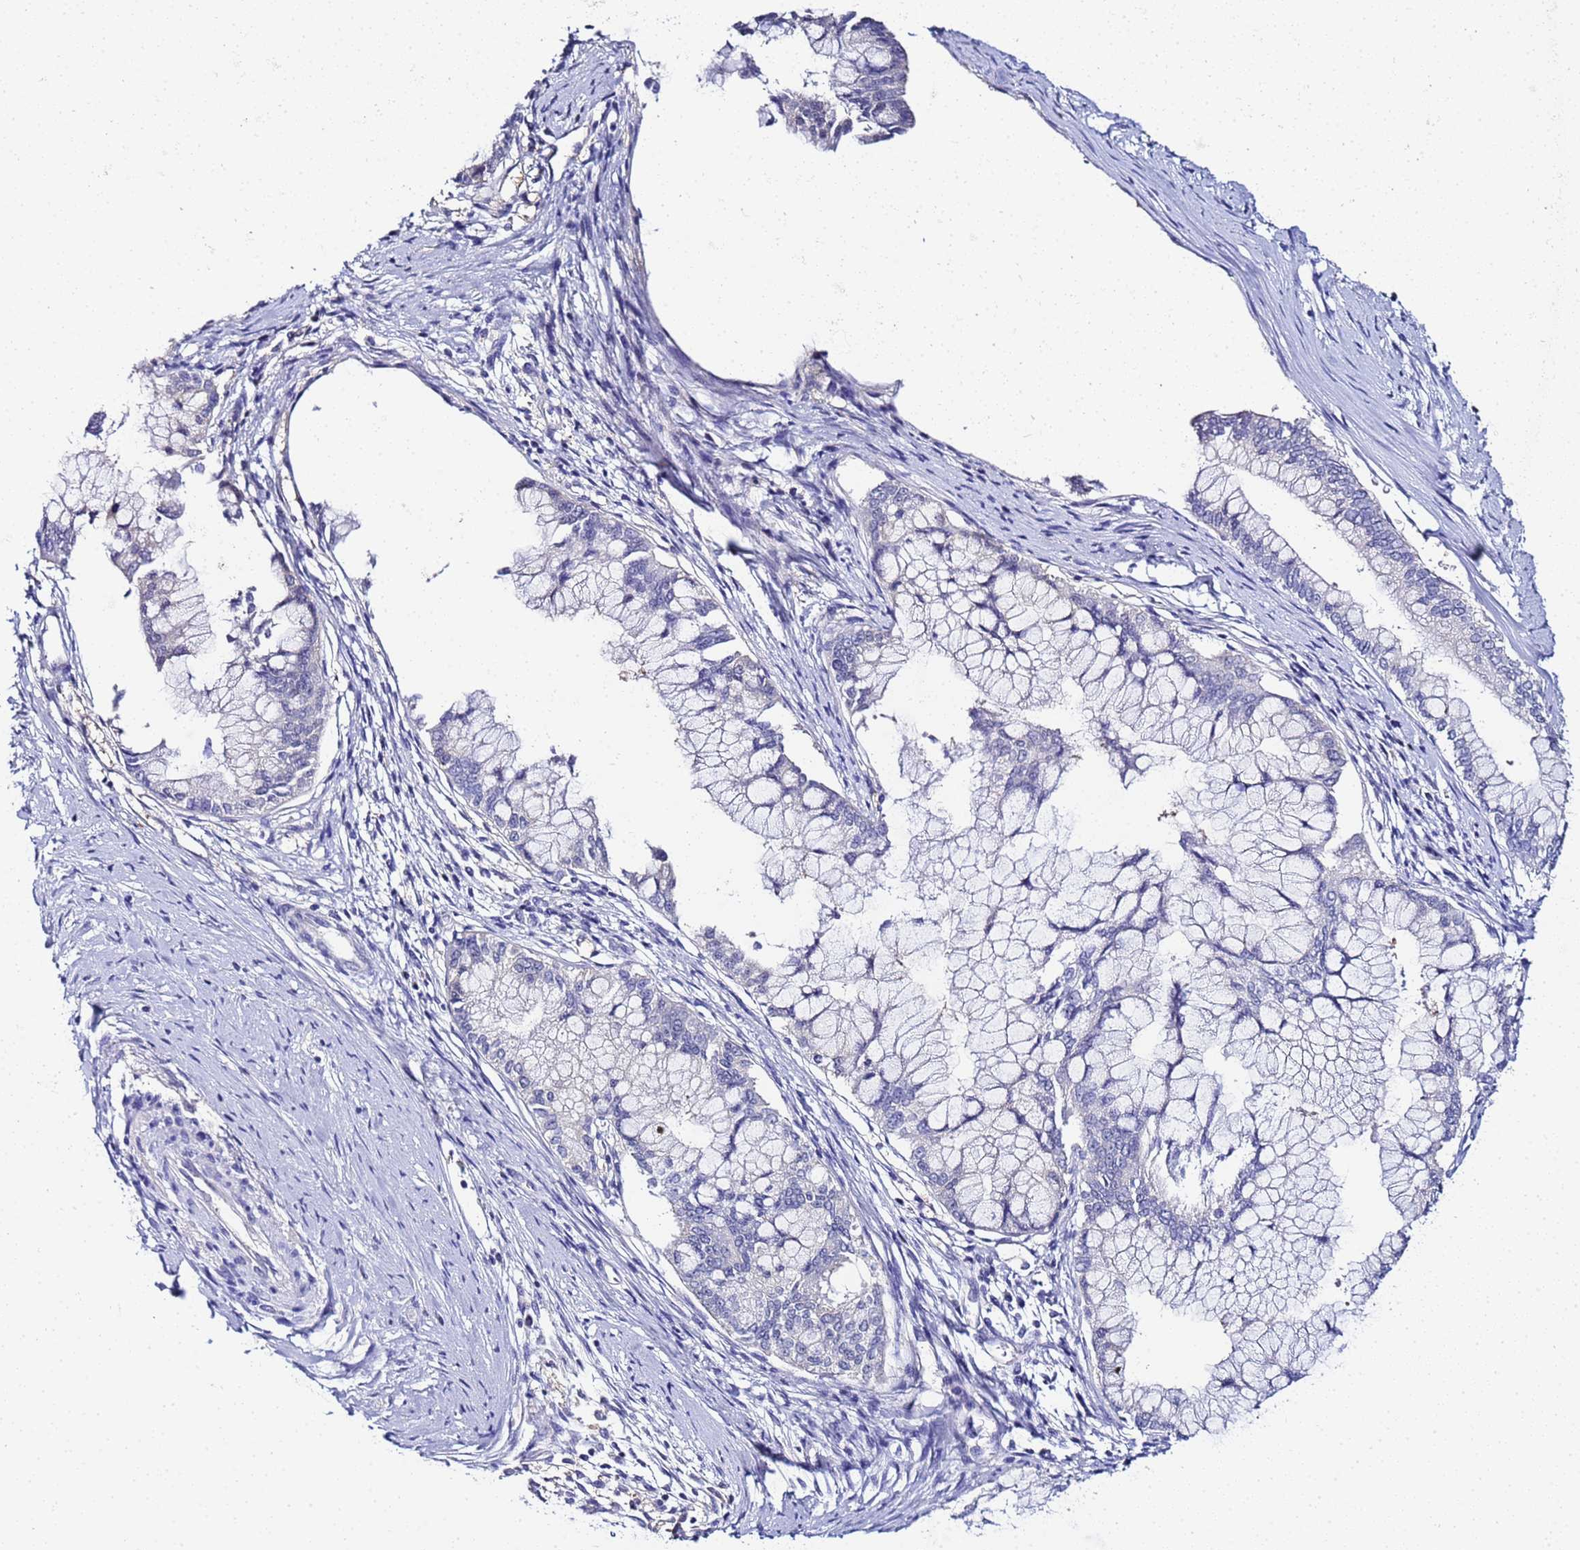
{"staining": {"intensity": "negative", "quantity": "none", "location": "none"}, "tissue": "pancreatic cancer", "cell_type": "Tumor cells", "image_type": "cancer", "snomed": [{"axis": "morphology", "description": "Adenocarcinoma, NOS"}, {"axis": "topography", "description": "Pancreas"}], "caption": "Immunohistochemistry (IHC) micrograph of neoplastic tissue: human adenocarcinoma (pancreatic) stained with DAB (3,3'-diaminobenzidine) reveals no significant protein positivity in tumor cells. (Stains: DAB (3,3'-diaminobenzidine) immunohistochemistry (IHC) with hematoxylin counter stain, Microscopy: brightfield microscopy at high magnification).", "gene": "ACTL6B", "patient": {"sex": "male", "age": 46}}